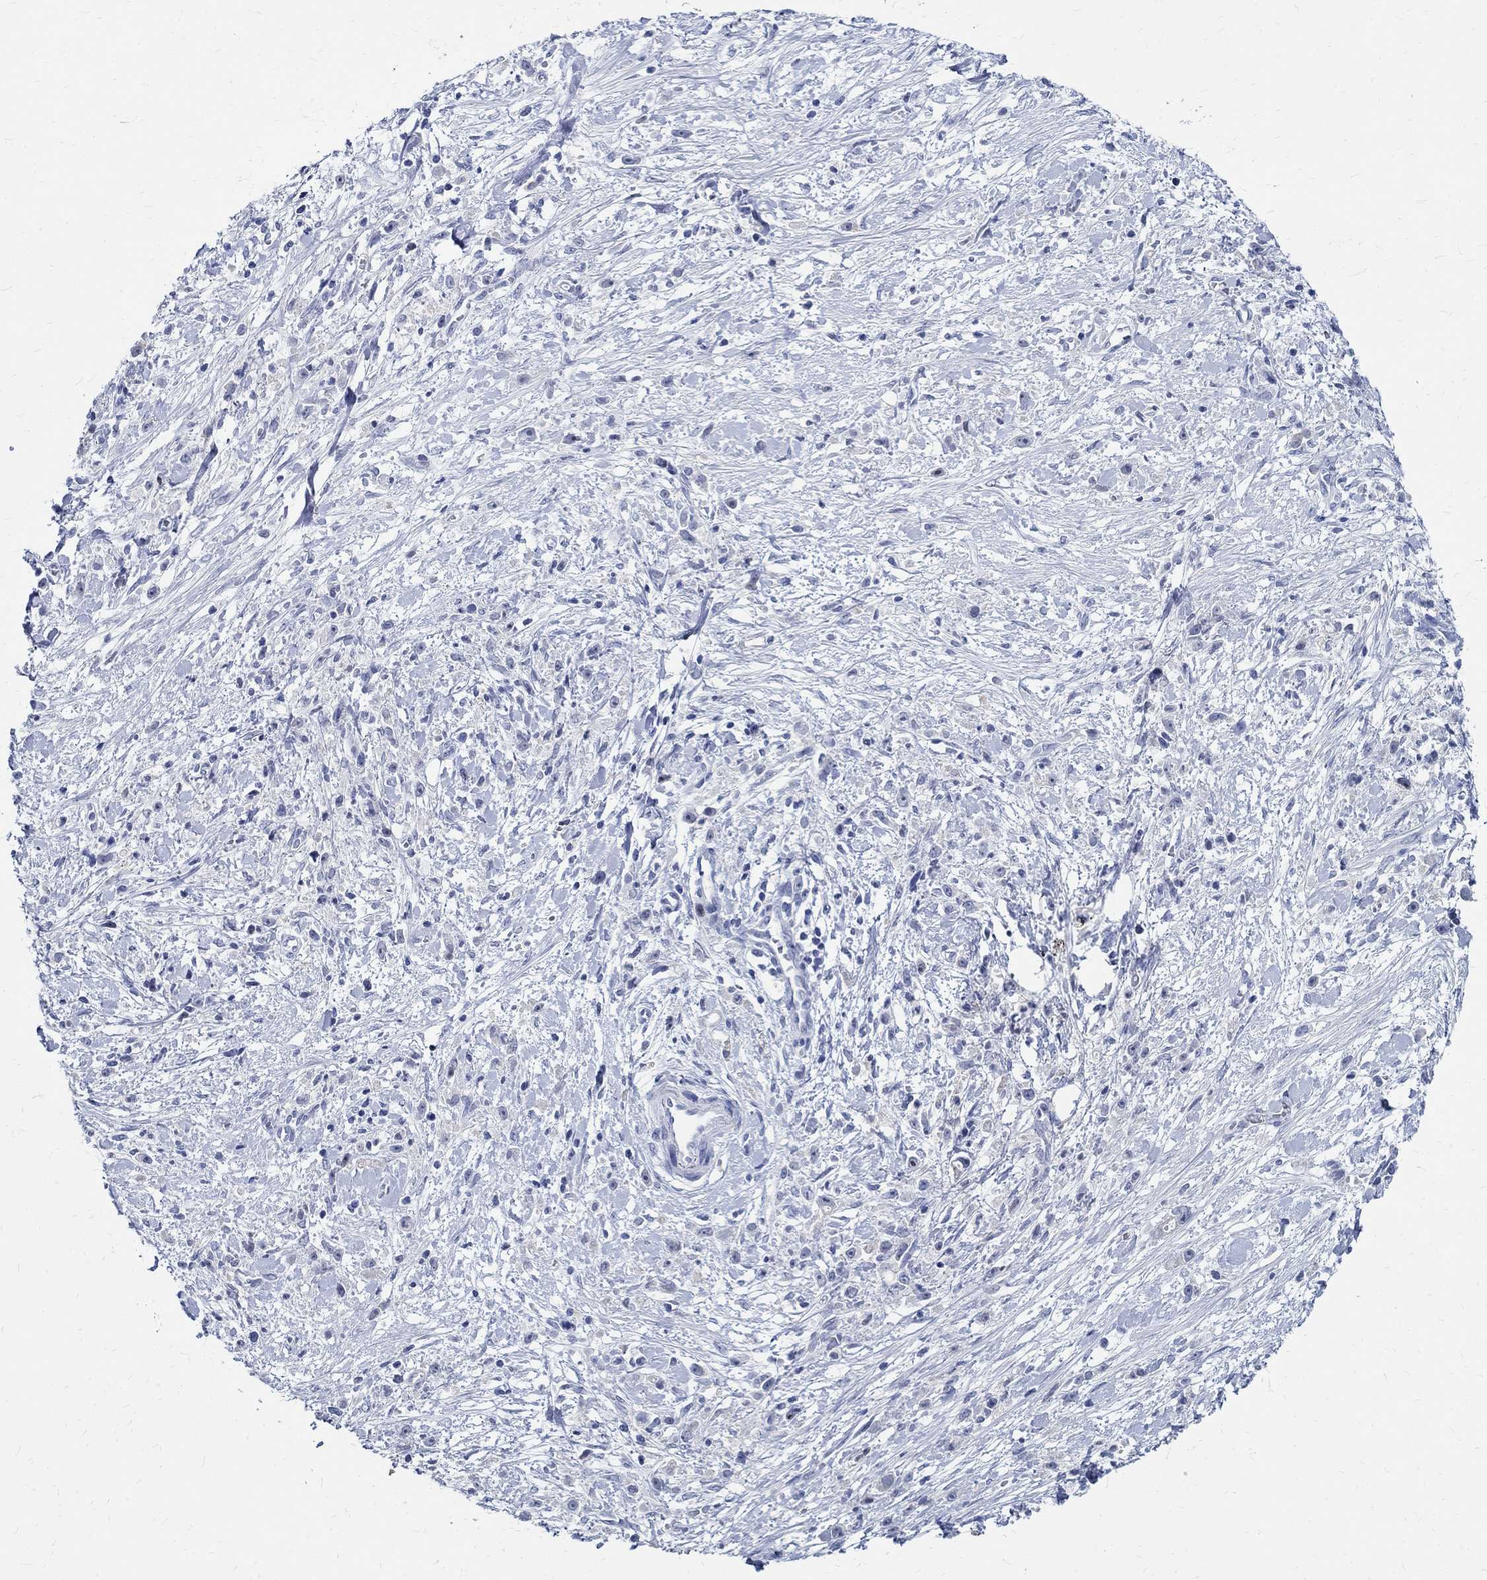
{"staining": {"intensity": "negative", "quantity": "none", "location": "none"}, "tissue": "stomach cancer", "cell_type": "Tumor cells", "image_type": "cancer", "snomed": [{"axis": "morphology", "description": "Adenocarcinoma, NOS"}, {"axis": "topography", "description": "Stomach"}], "caption": "High magnification brightfield microscopy of stomach cancer stained with DAB (brown) and counterstained with hematoxylin (blue): tumor cells show no significant expression.", "gene": "BSPRY", "patient": {"sex": "female", "age": 59}}